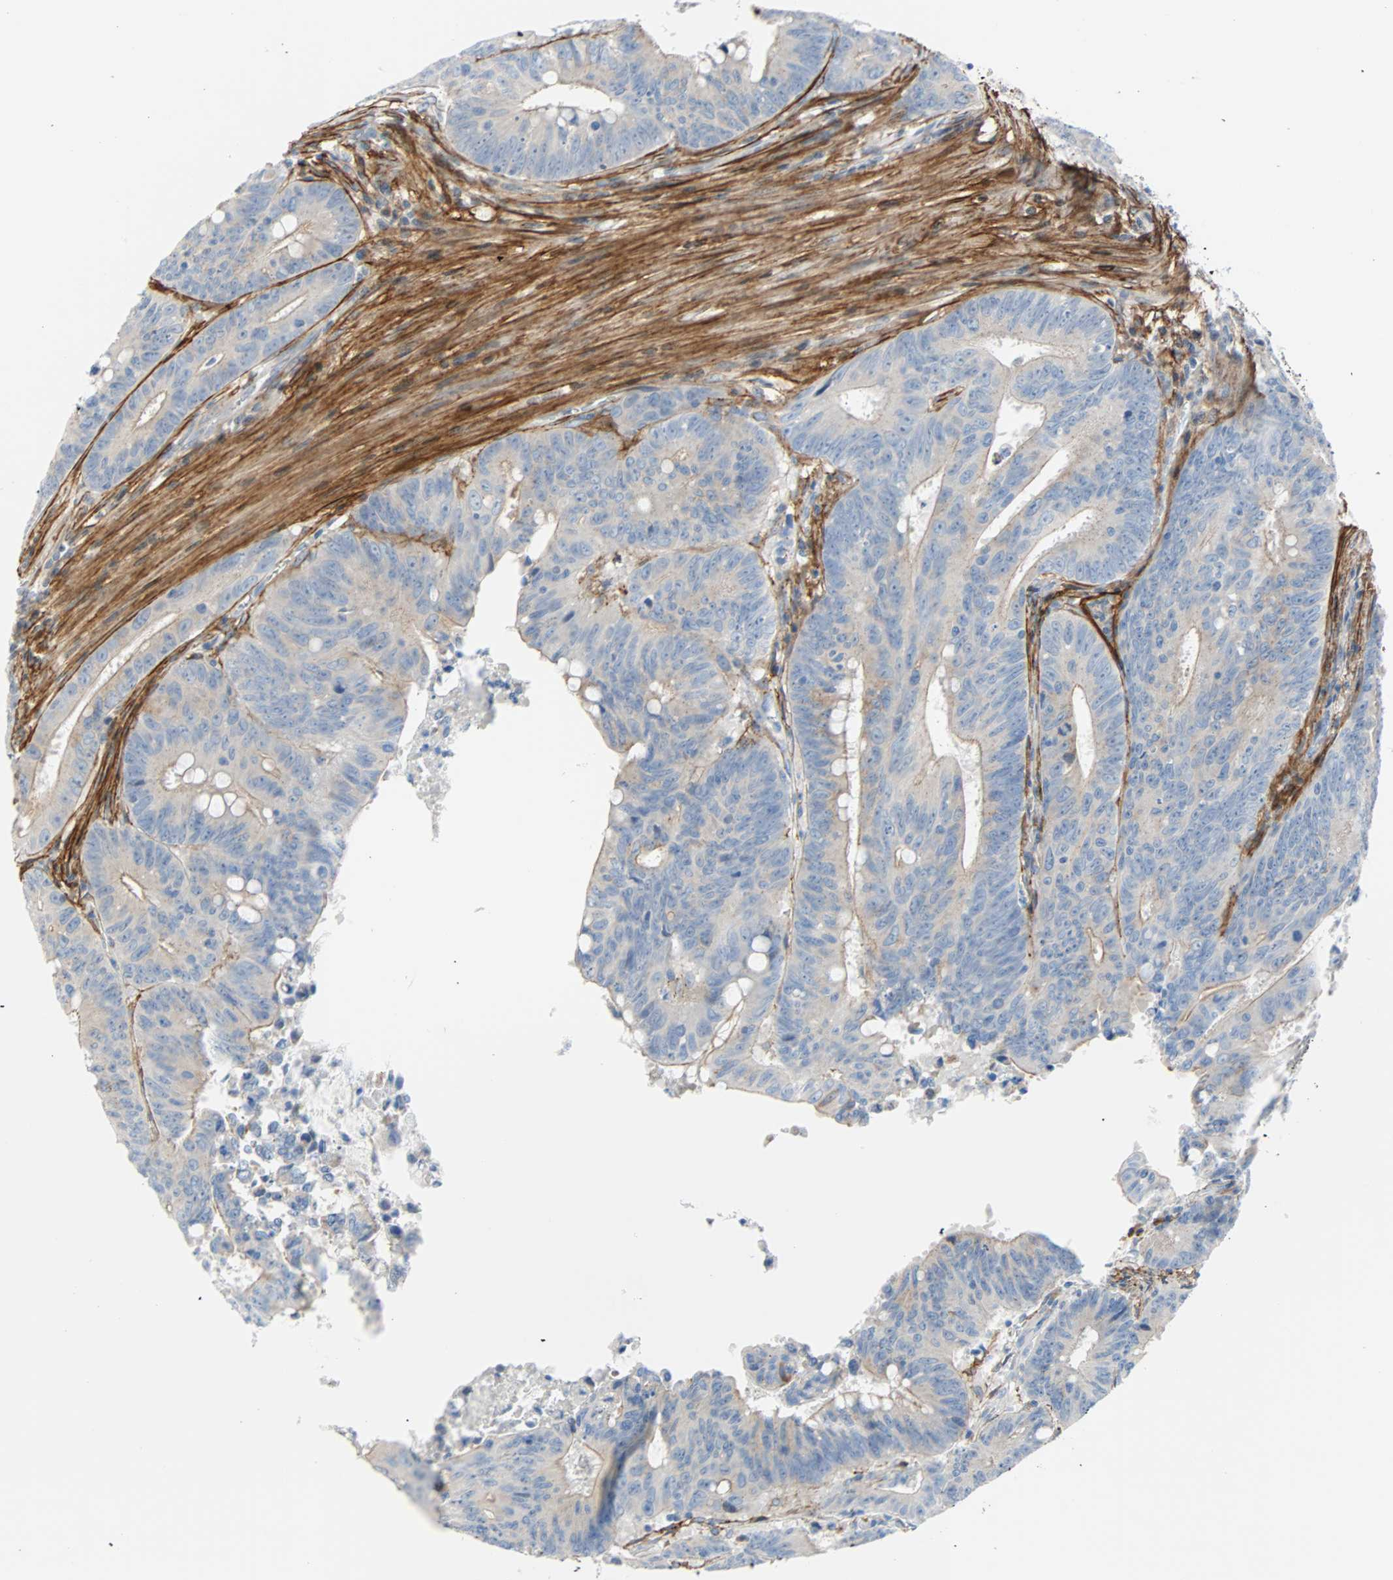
{"staining": {"intensity": "moderate", "quantity": "25%-75%", "location": "cytoplasmic/membranous"}, "tissue": "colorectal cancer", "cell_type": "Tumor cells", "image_type": "cancer", "snomed": [{"axis": "morphology", "description": "Adenocarcinoma, NOS"}, {"axis": "topography", "description": "Colon"}], "caption": "There is medium levels of moderate cytoplasmic/membranous expression in tumor cells of colorectal cancer, as demonstrated by immunohistochemical staining (brown color).", "gene": "PDPN", "patient": {"sex": "male", "age": 45}}